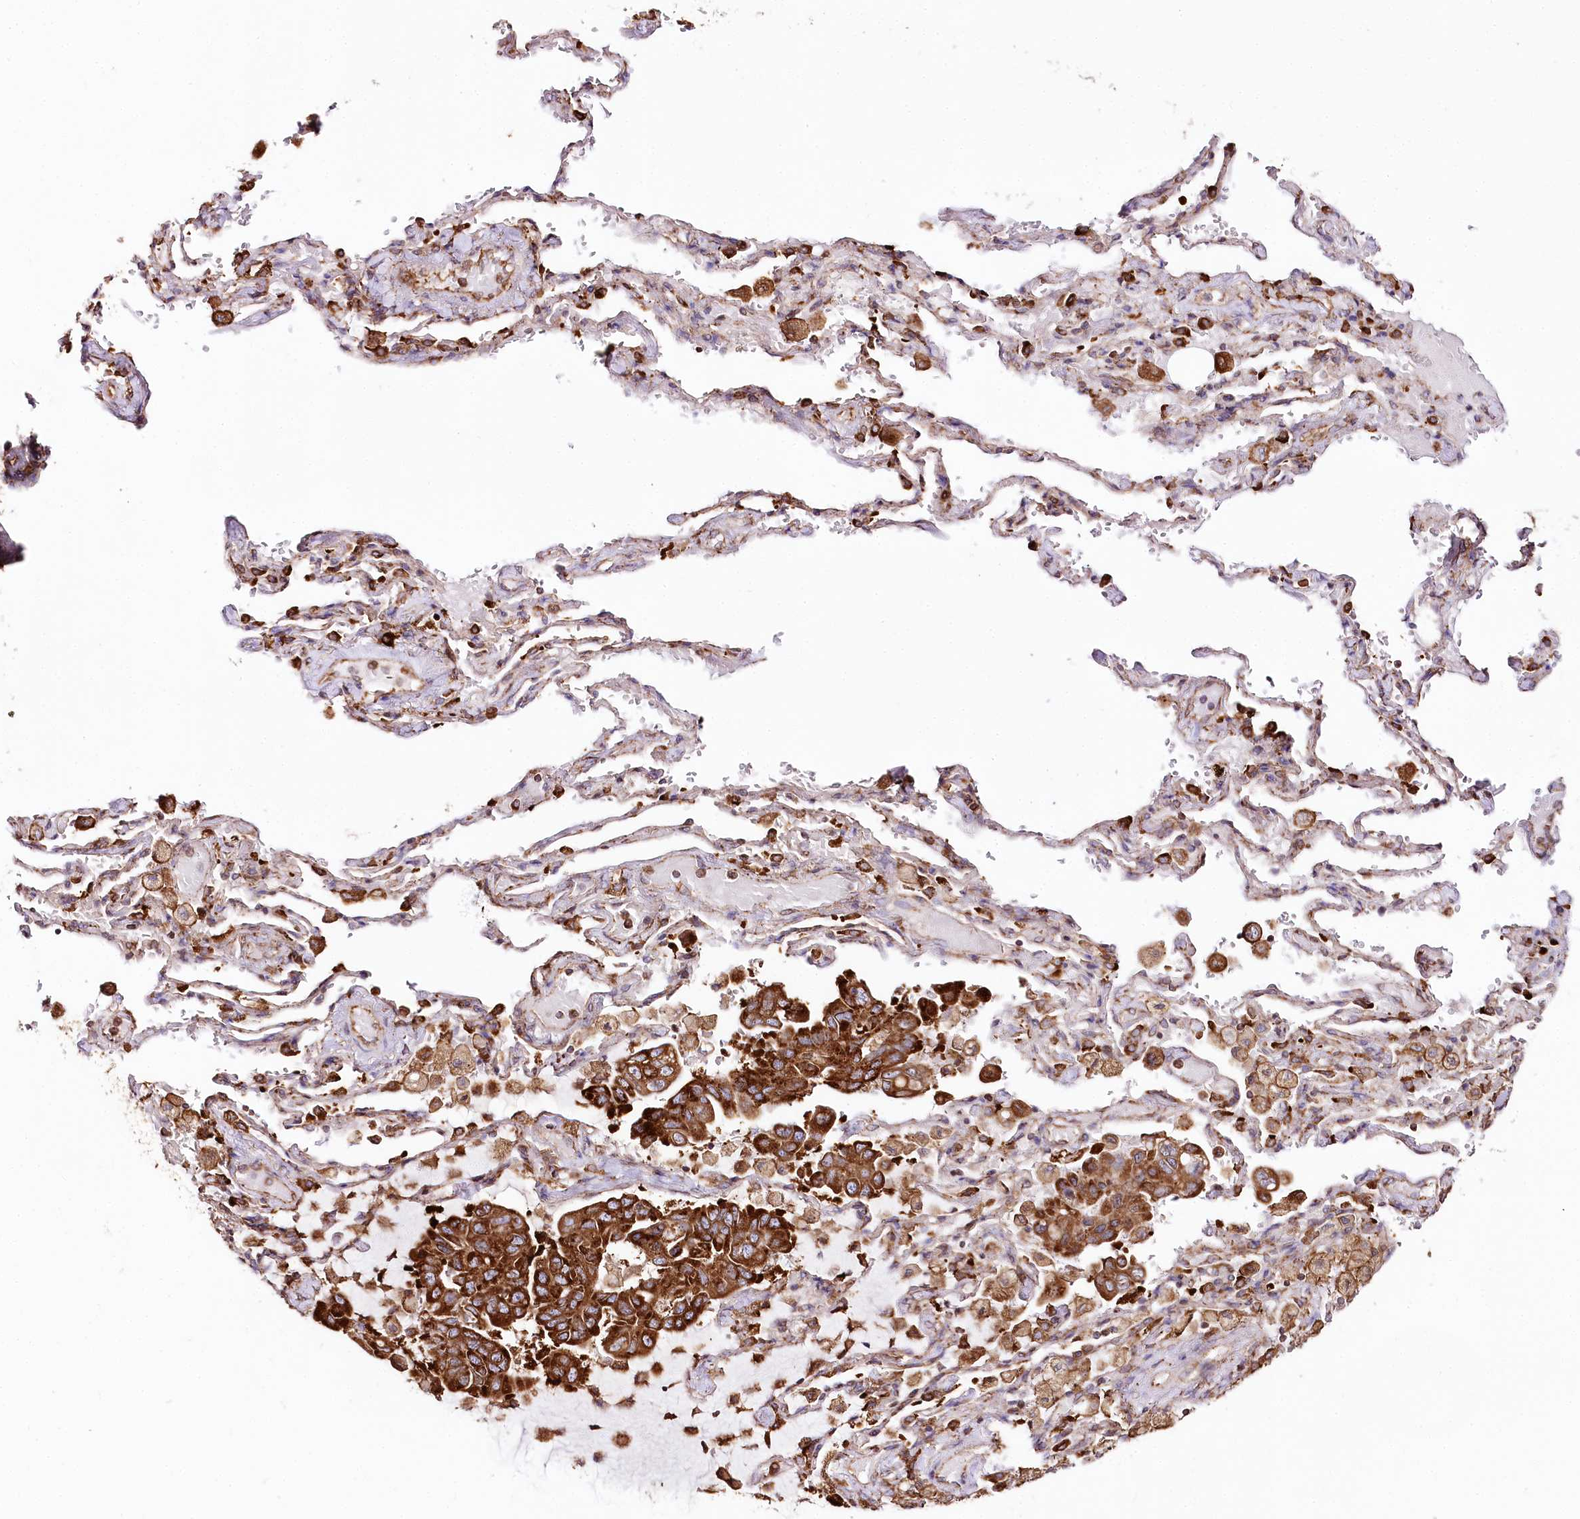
{"staining": {"intensity": "strong", "quantity": ">75%", "location": "cytoplasmic/membranous"}, "tissue": "lung cancer", "cell_type": "Tumor cells", "image_type": "cancer", "snomed": [{"axis": "morphology", "description": "Adenocarcinoma, NOS"}, {"axis": "topography", "description": "Lung"}], "caption": "Immunohistochemistry (IHC) of lung adenocarcinoma reveals high levels of strong cytoplasmic/membranous positivity in approximately >75% of tumor cells.", "gene": "CNPY2", "patient": {"sex": "male", "age": 64}}